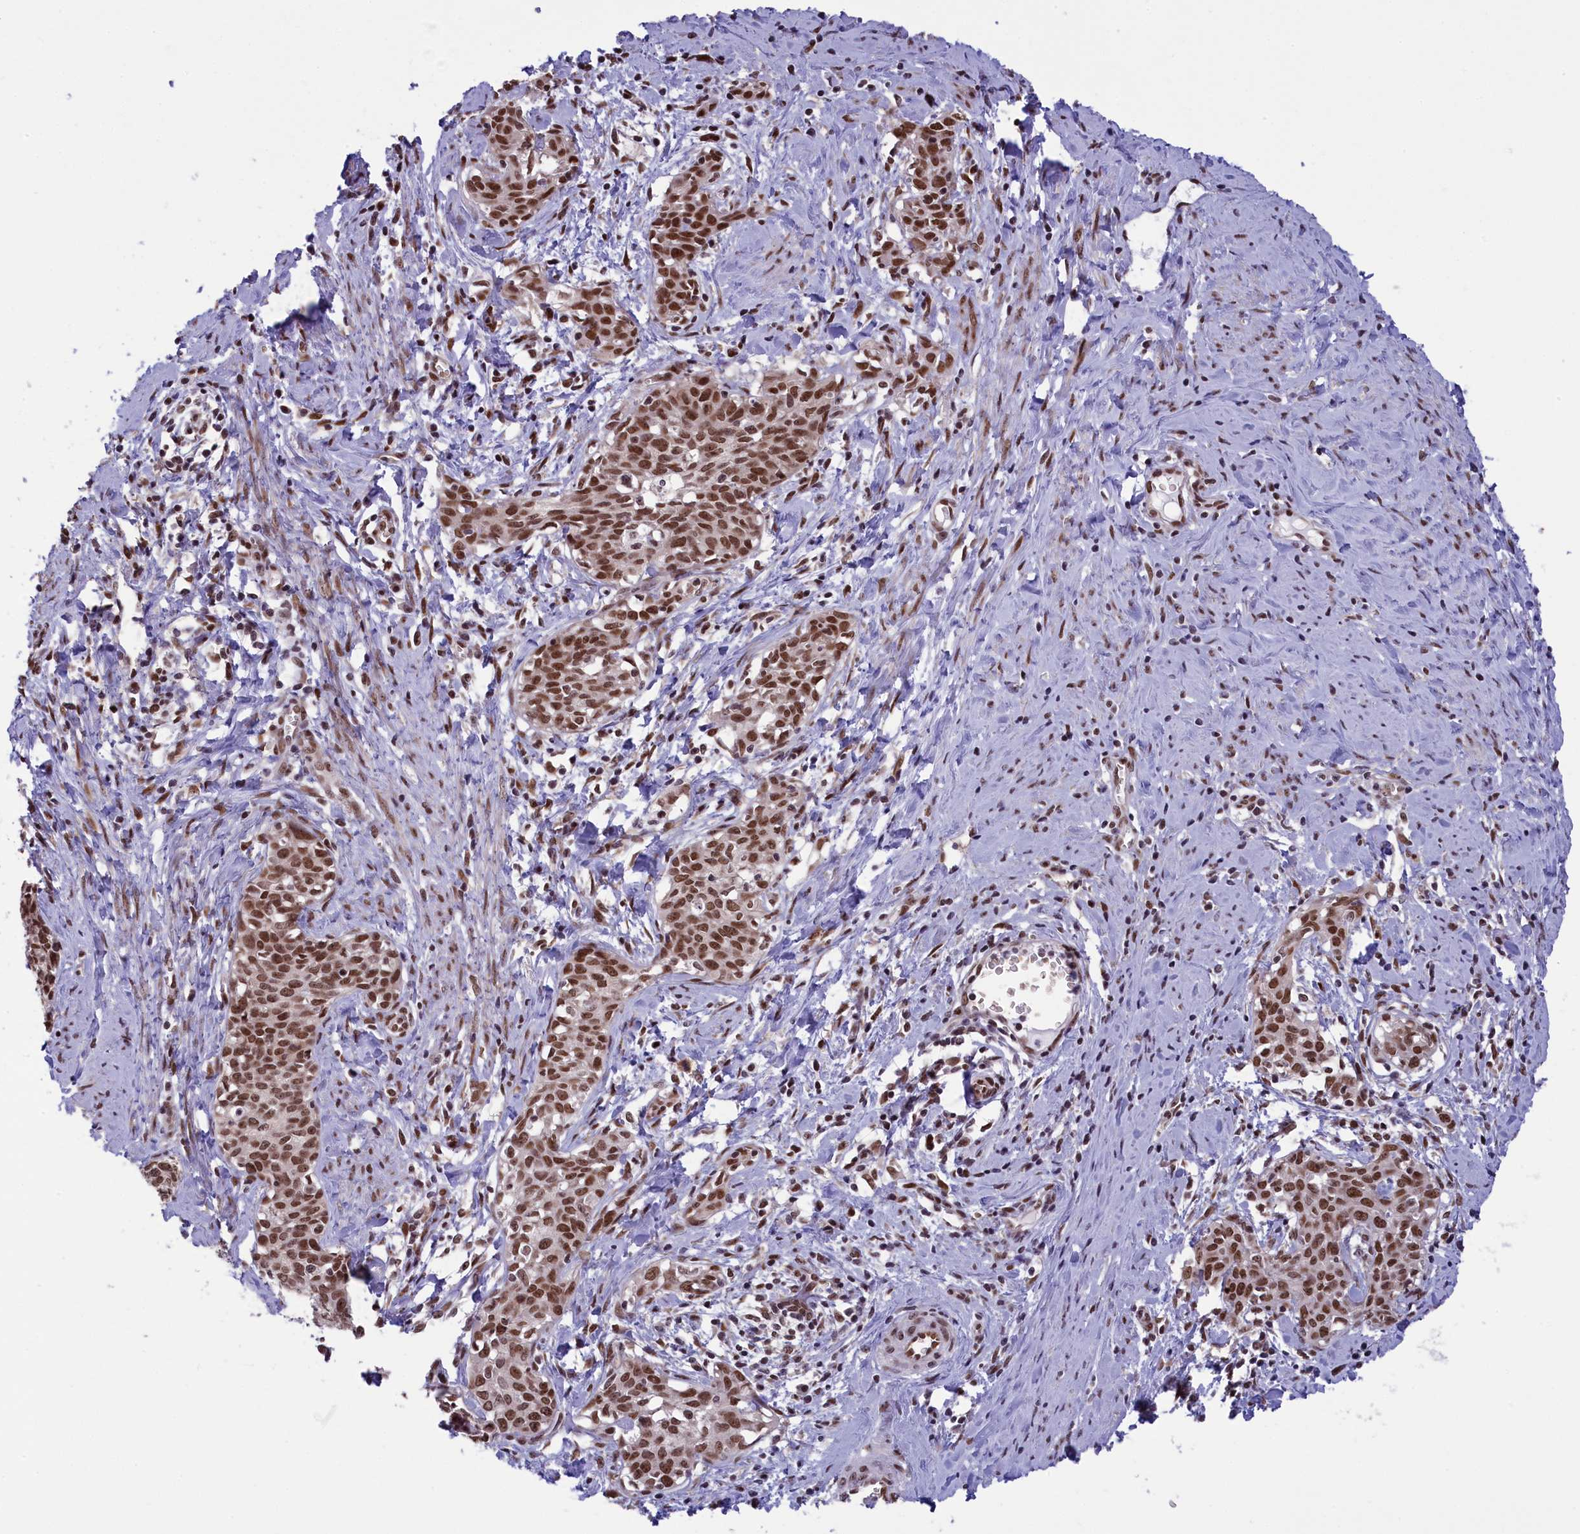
{"staining": {"intensity": "moderate", "quantity": ">75%", "location": "nuclear"}, "tissue": "cervical cancer", "cell_type": "Tumor cells", "image_type": "cancer", "snomed": [{"axis": "morphology", "description": "Squamous cell carcinoma, NOS"}, {"axis": "topography", "description": "Cervix"}], "caption": "Brown immunohistochemical staining in human cervical cancer (squamous cell carcinoma) exhibits moderate nuclear staining in approximately >75% of tumor cells.", "gene": "MPHOSPH8", "patient": {"sex": "female", "age": 52}}